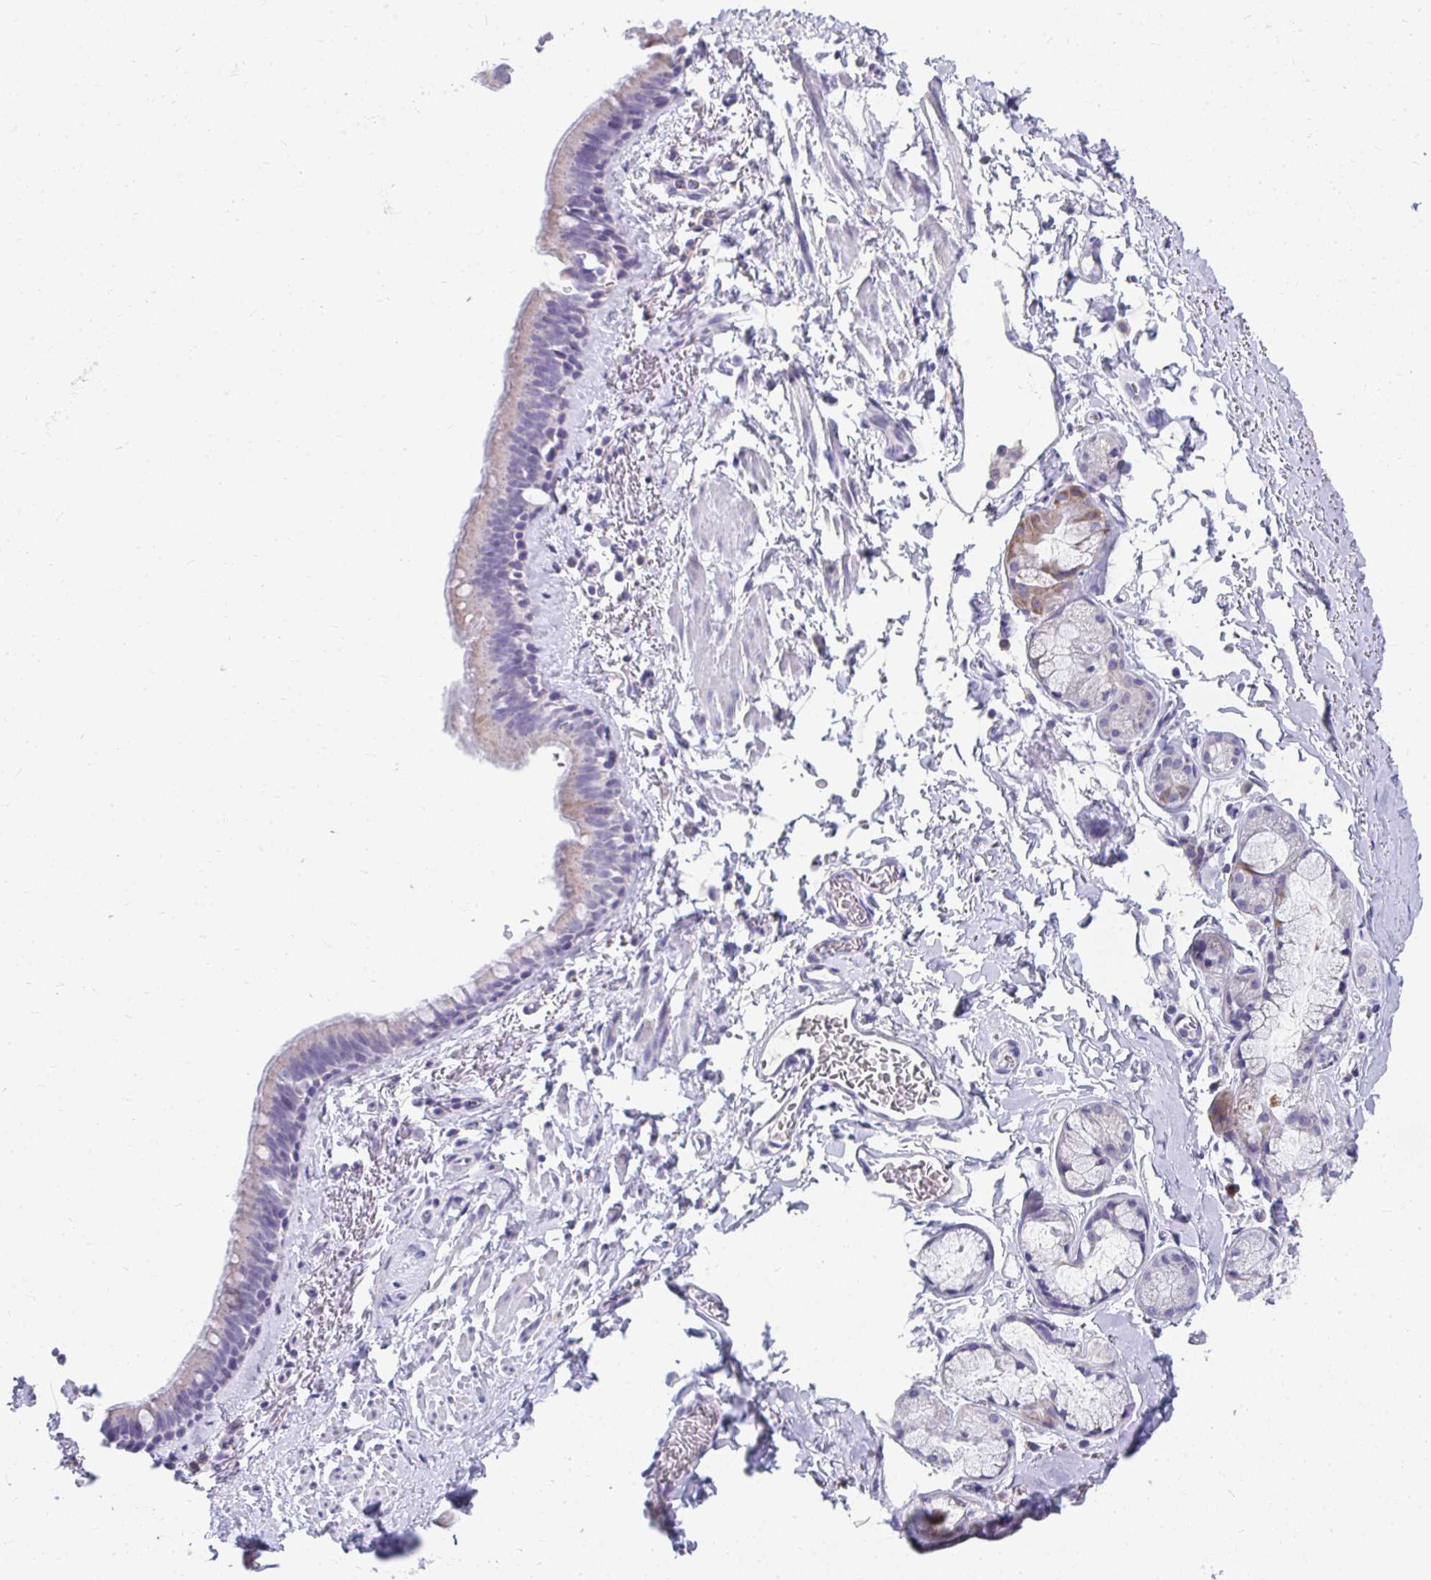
{"staining": {"intensity": "negative", "quantity": "none", "location": "none"}, "tissue": "soft tissue", "cell_type": "Chondrocytes", "image_type": "normal", "snomed": [{"axis": "morphology", "description": "Normal tissue, NOS"}, {"axis": "topography", "description": "Cartilage tissue"}, {"axis": "topography", "description": "Bronchus"}, {"axis": "topography", "description": "Peripheral nerve tissue"}], "caption": "Photomicrograph shows no significant protein expression in chondrocytes of unremarkable soft tissue. (DAB (3,3'-diaminobenzidine) immunohistochemistry (IHC) with hematoxylin counter stain).", "gene": "TMPRSS2", "patient": {"sex": "male", "age": 67}}